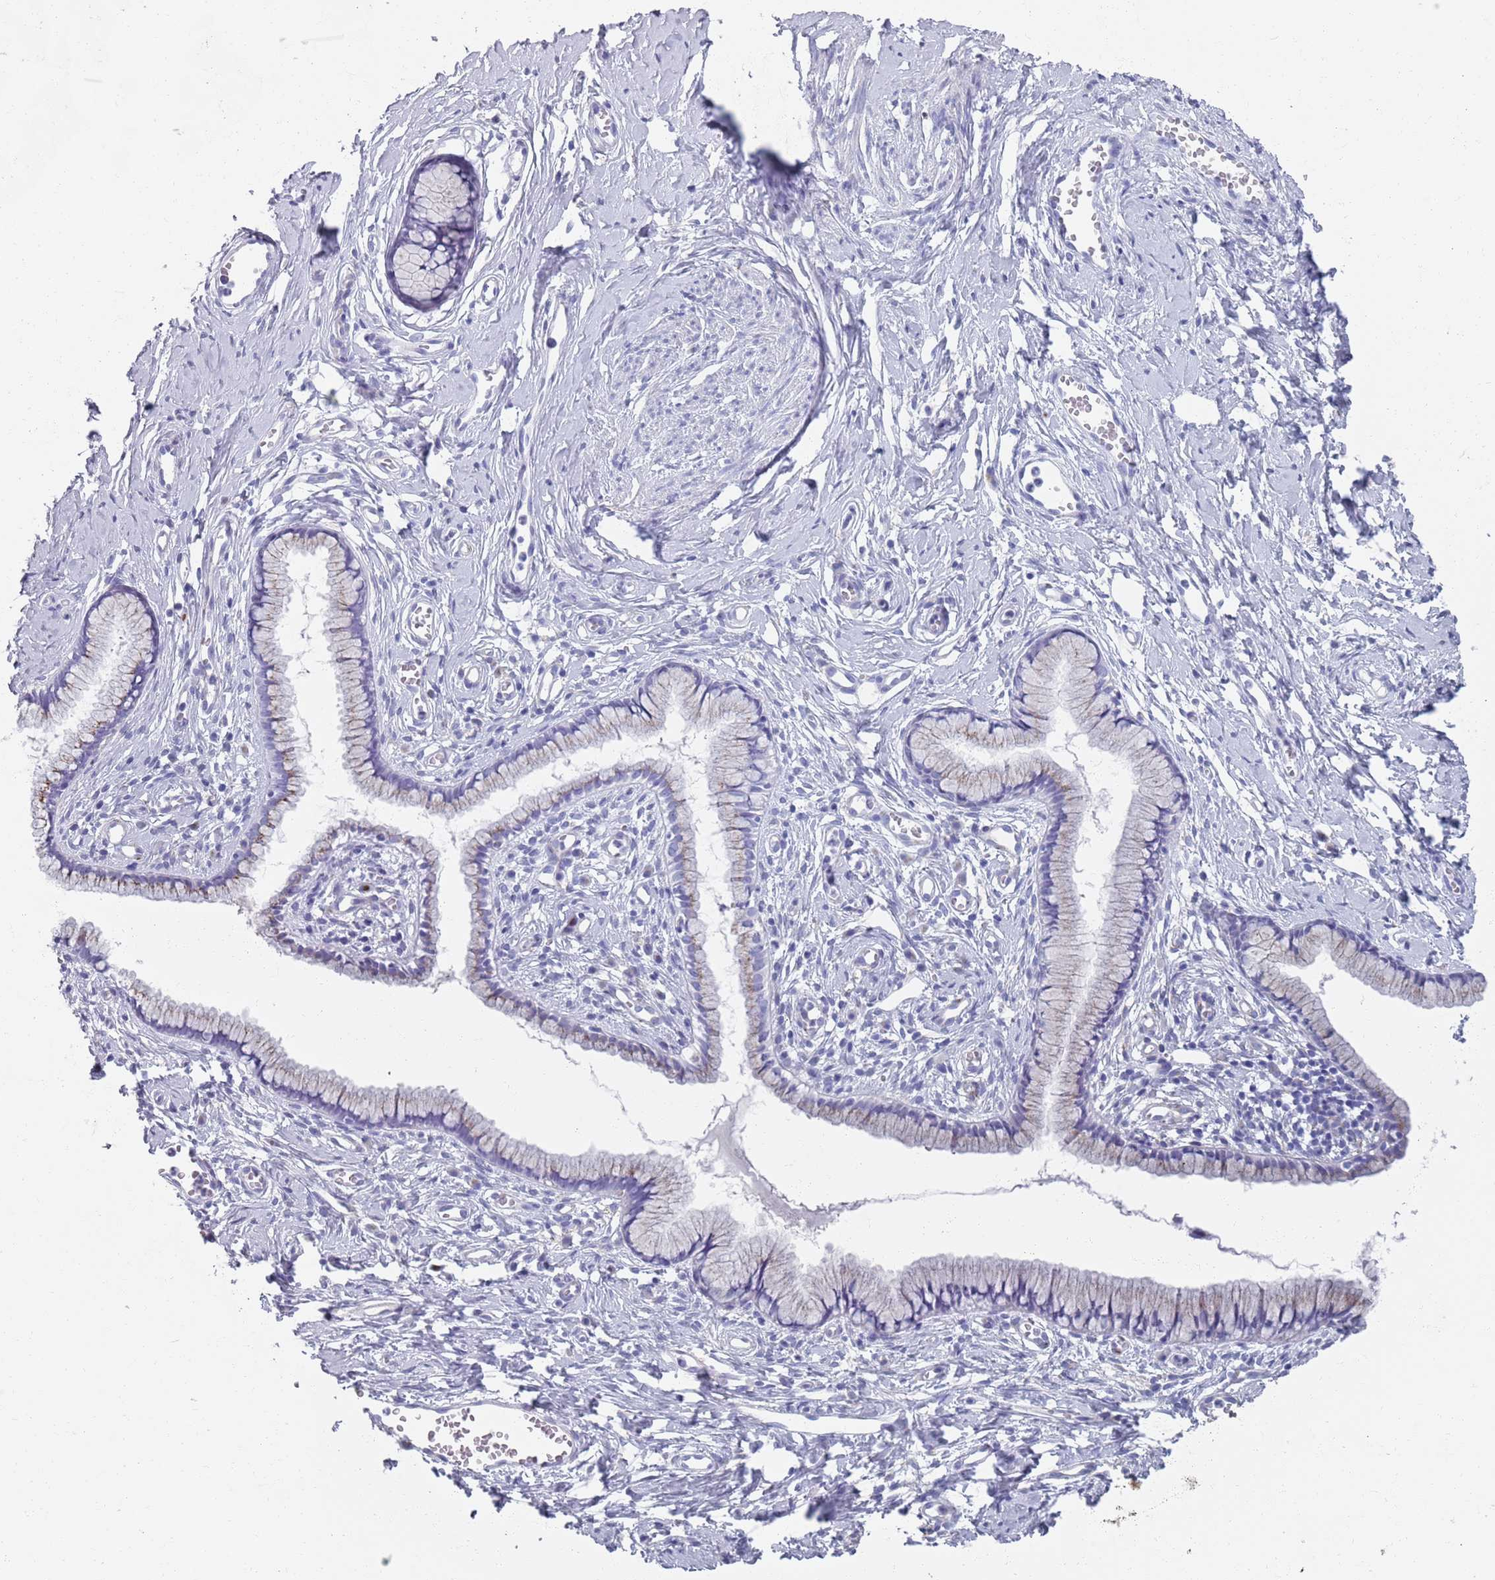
{"staining": {"intensity": "negative", "quantity": "none", "location": "none"}, "tissue": "cervix", "cell_type": "Glandular cells", "image_type": "normal", "snomed": [{"axis": "morphology", "description": "Normal tissue, NOS"}, {"axis": "topography", "description": "Cervix"}], "caption": "Immunohistochemistry photomicrograph of unremarkable human cervix stained for a protein (brown), which shows no expression in glandular cells.", "gene": "PLOD1", "patient": {"sex": "female", "age": 40}}